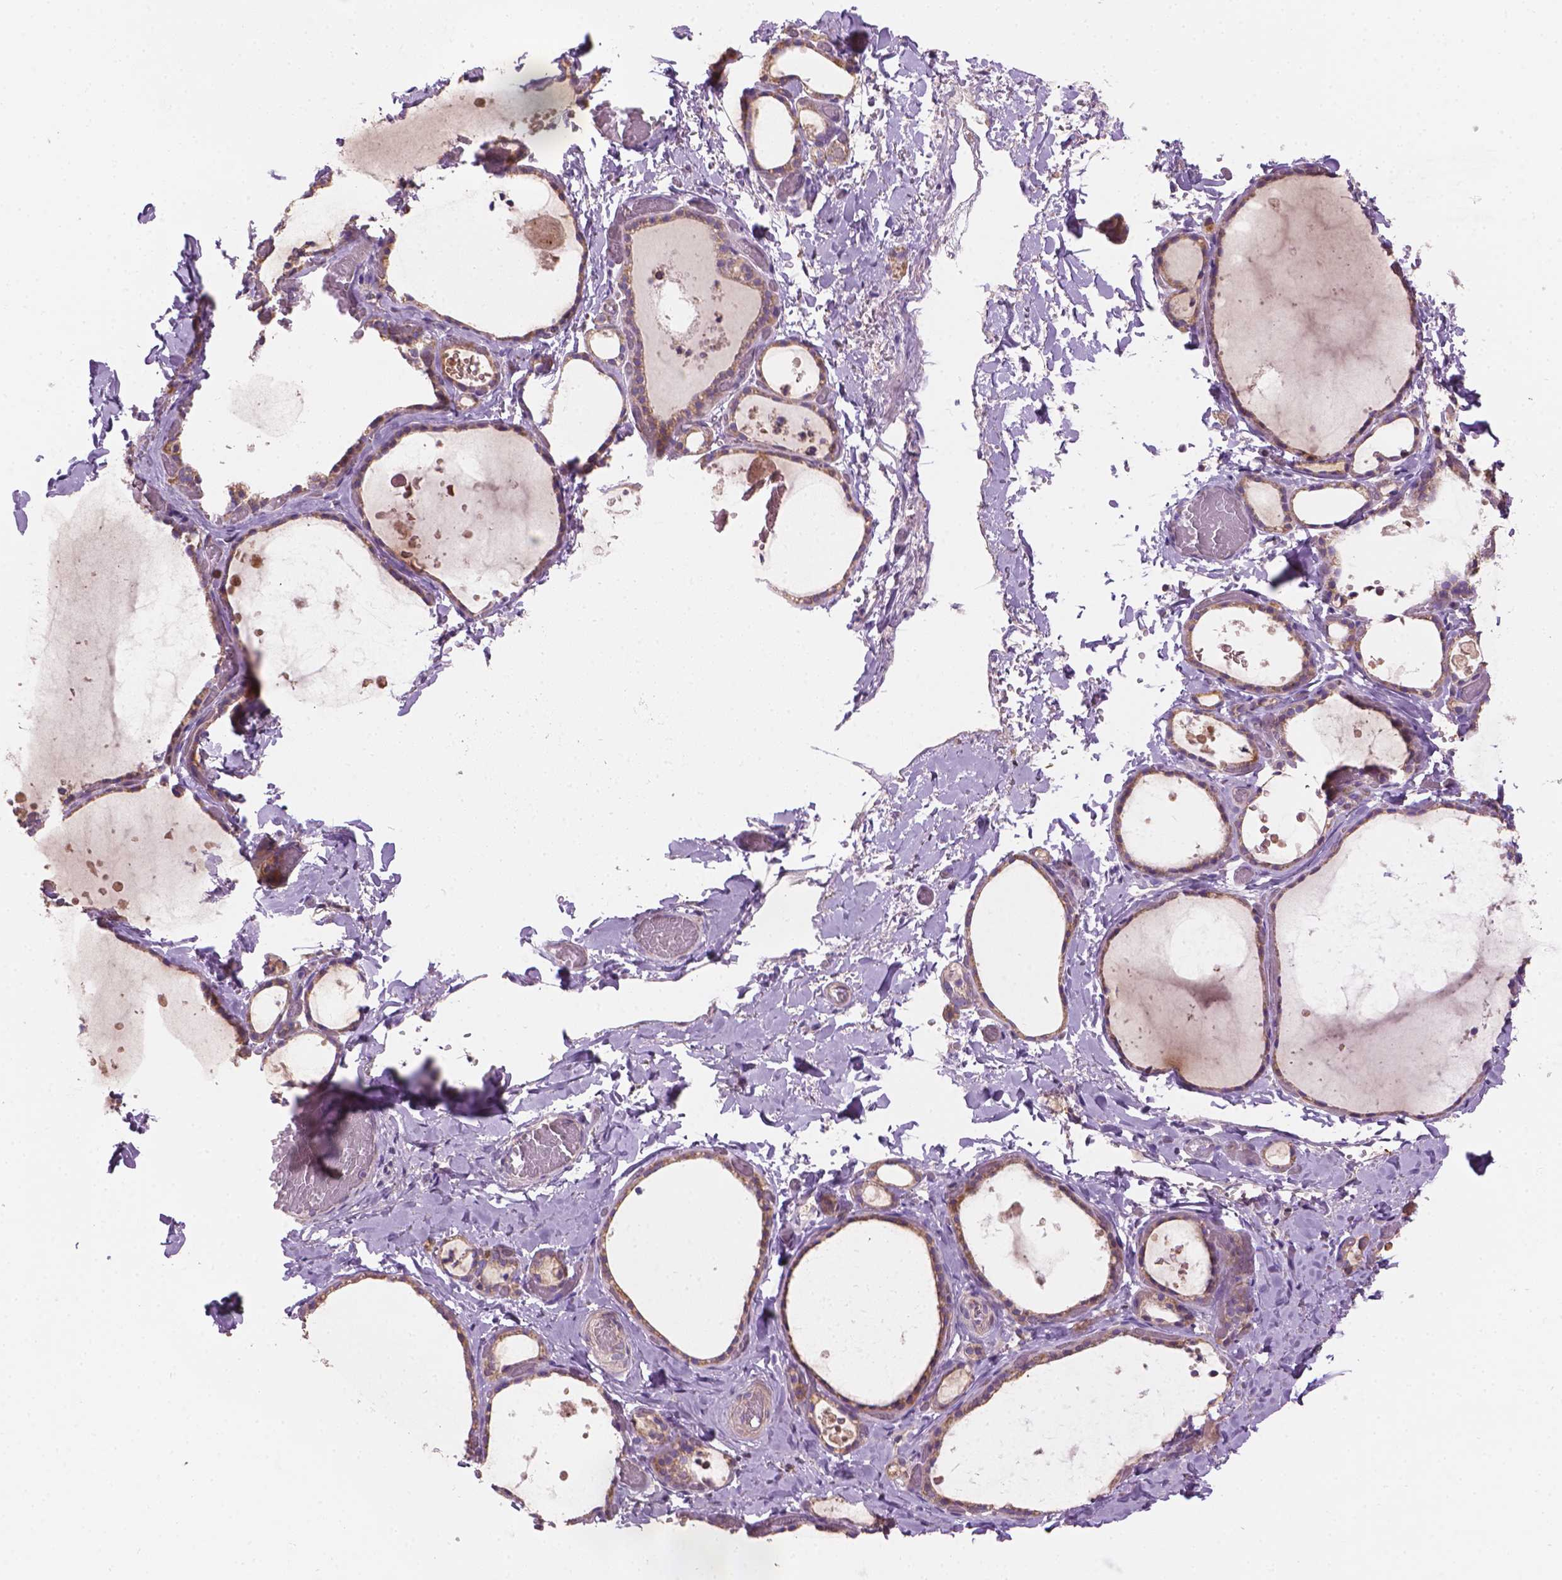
{"staining": {"intensity": "moderate", "quantity": ">75%", "location": "cytoplasmic/membranous"}, "tissue": "thyroid gland", "cell_type": "Glandular cells", "image_type": "normal", "snomed": [{"axis": "morphology", "description": "Normal tissue, NOS"}, {"axis": "topography", "description": "Thyroid gland"}], "caption": "Thyroid gland stained with DAB (3,3'-diaminobenzidine) IHC demonstrates medium levels of moderate cytoplasmic/membranous expression in about >75% of glandular cells. (Brightfield microscopy of DAB IHC at high magnification).", "gene": "TTC29", "patient": {"sex": "female", "age": 56}}